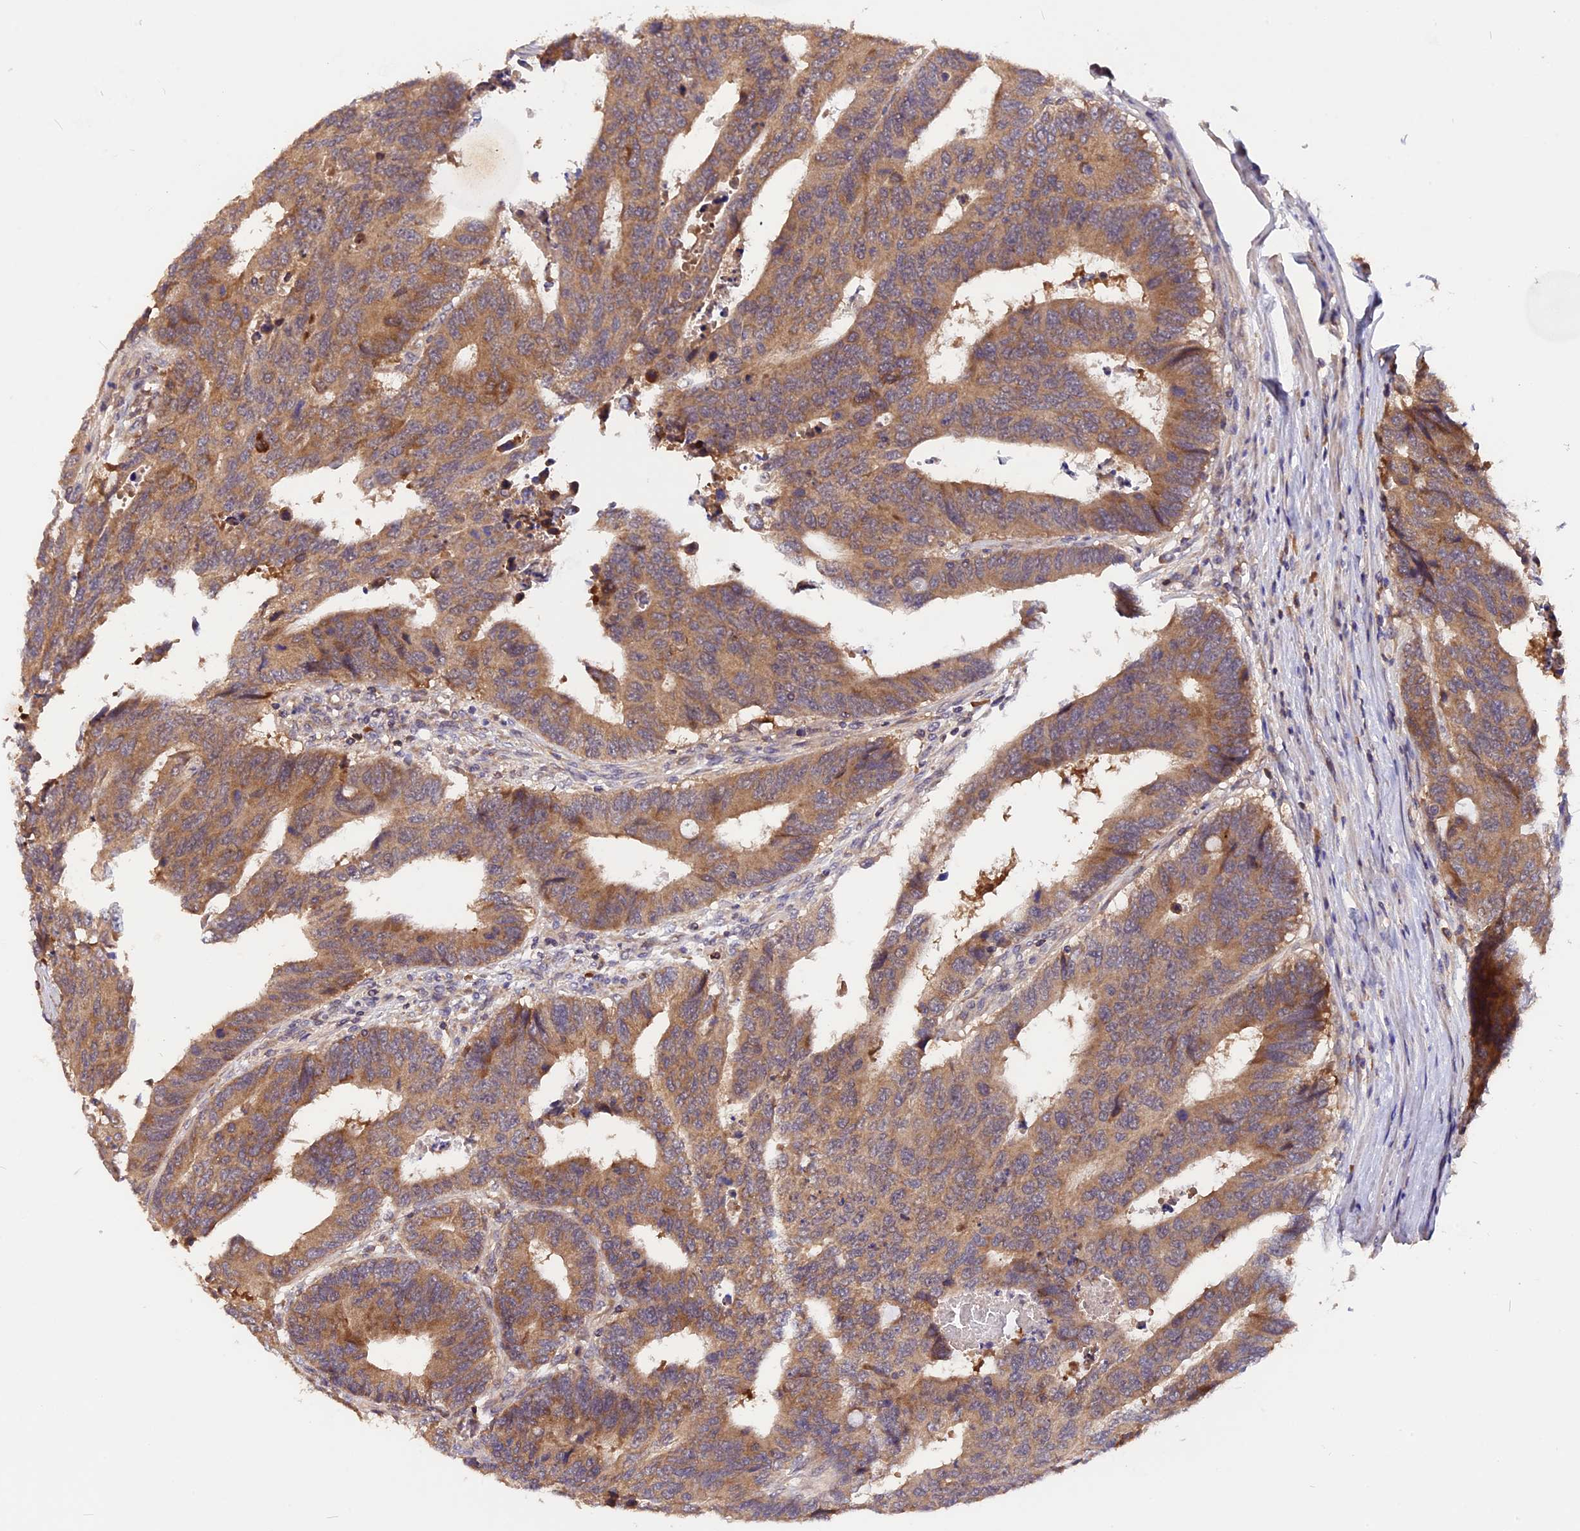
{"staining": {"intensity": "moderate", "quantity": ">75%", "location": "cytoplasmic/membranous"}, "tissue": "colorectal cancer", "cell_type": "Tumor cells", "image_type": "cancer", "snomed": [{"axis": "morphology", "description": "Adenocarcinoma, NOS"}, {"axis": "topography", "description": "Rectum"}], "caption": "Protein staining displays moderate cytoplasmic/membranous staining in about >75% of tumor cells in colorectal cancer (adenocarcinoma). (DAB IHC with brightfield microscopy, high magnification).", "gene": "MARK4", "patient": {"sex": "male", "age": 84}}